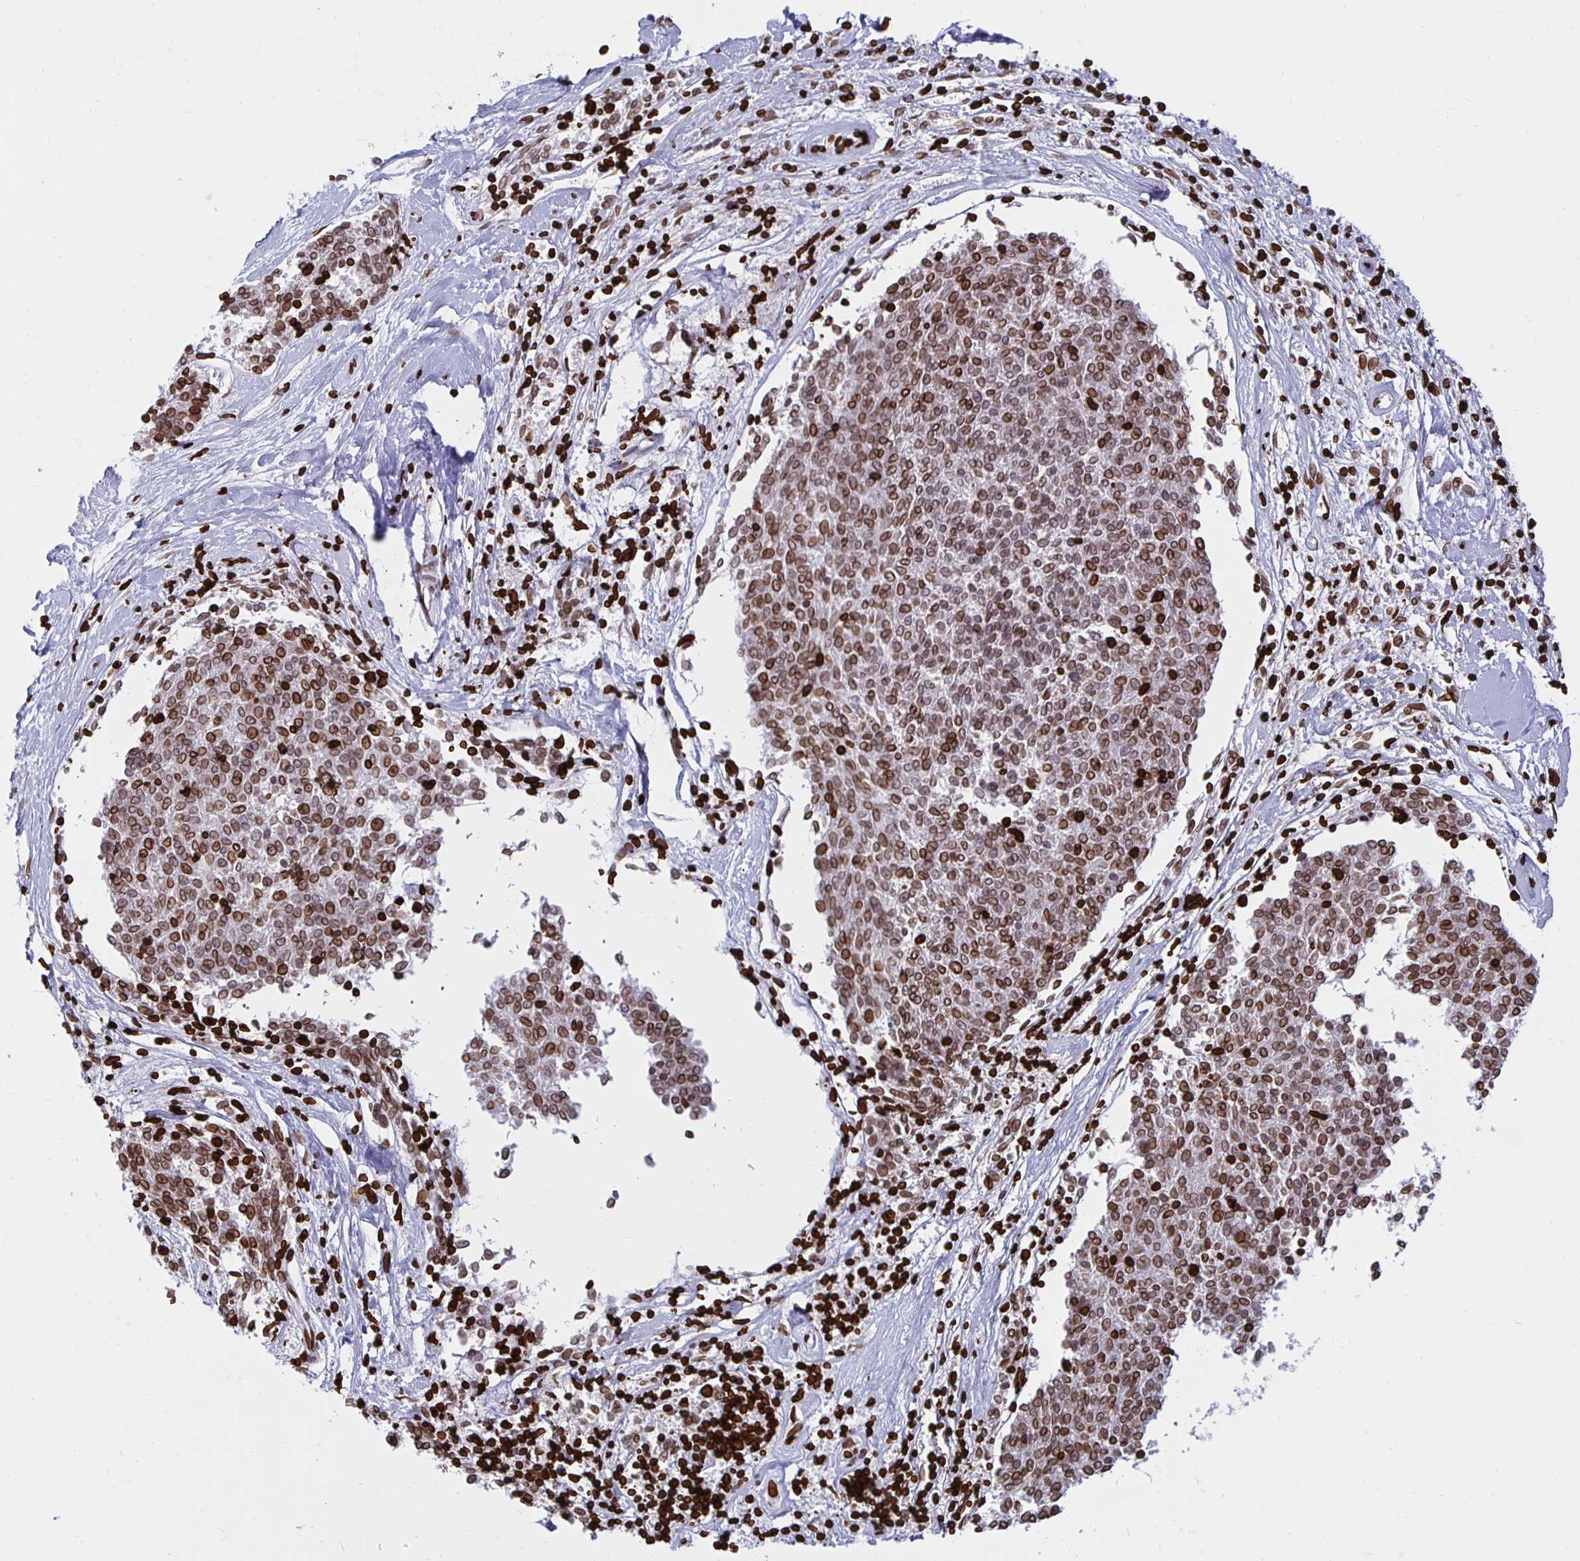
{"staining": {"intensity": "strong", "quantity": ">75%", "location": "cytoplasmic/membranous,nuclear"}, "tissue": "melanoma", "cell_type": "Tumor cells", "image_type": "cancer", "snomed": [{"axis": "morphology", "description": "Malignant melanoma, NOS"}, {"axis": "topography", "description": "Skin"}], "caption": "IHC histopathology image of melanoma stained for a protein (brown), which shows high levels of strong cytoplasmic/membranous and nuclear positivity in approximately >75% of tumor cells.", "gene": "LMNB1", "patient": {"sex": "female", "age": 72}}